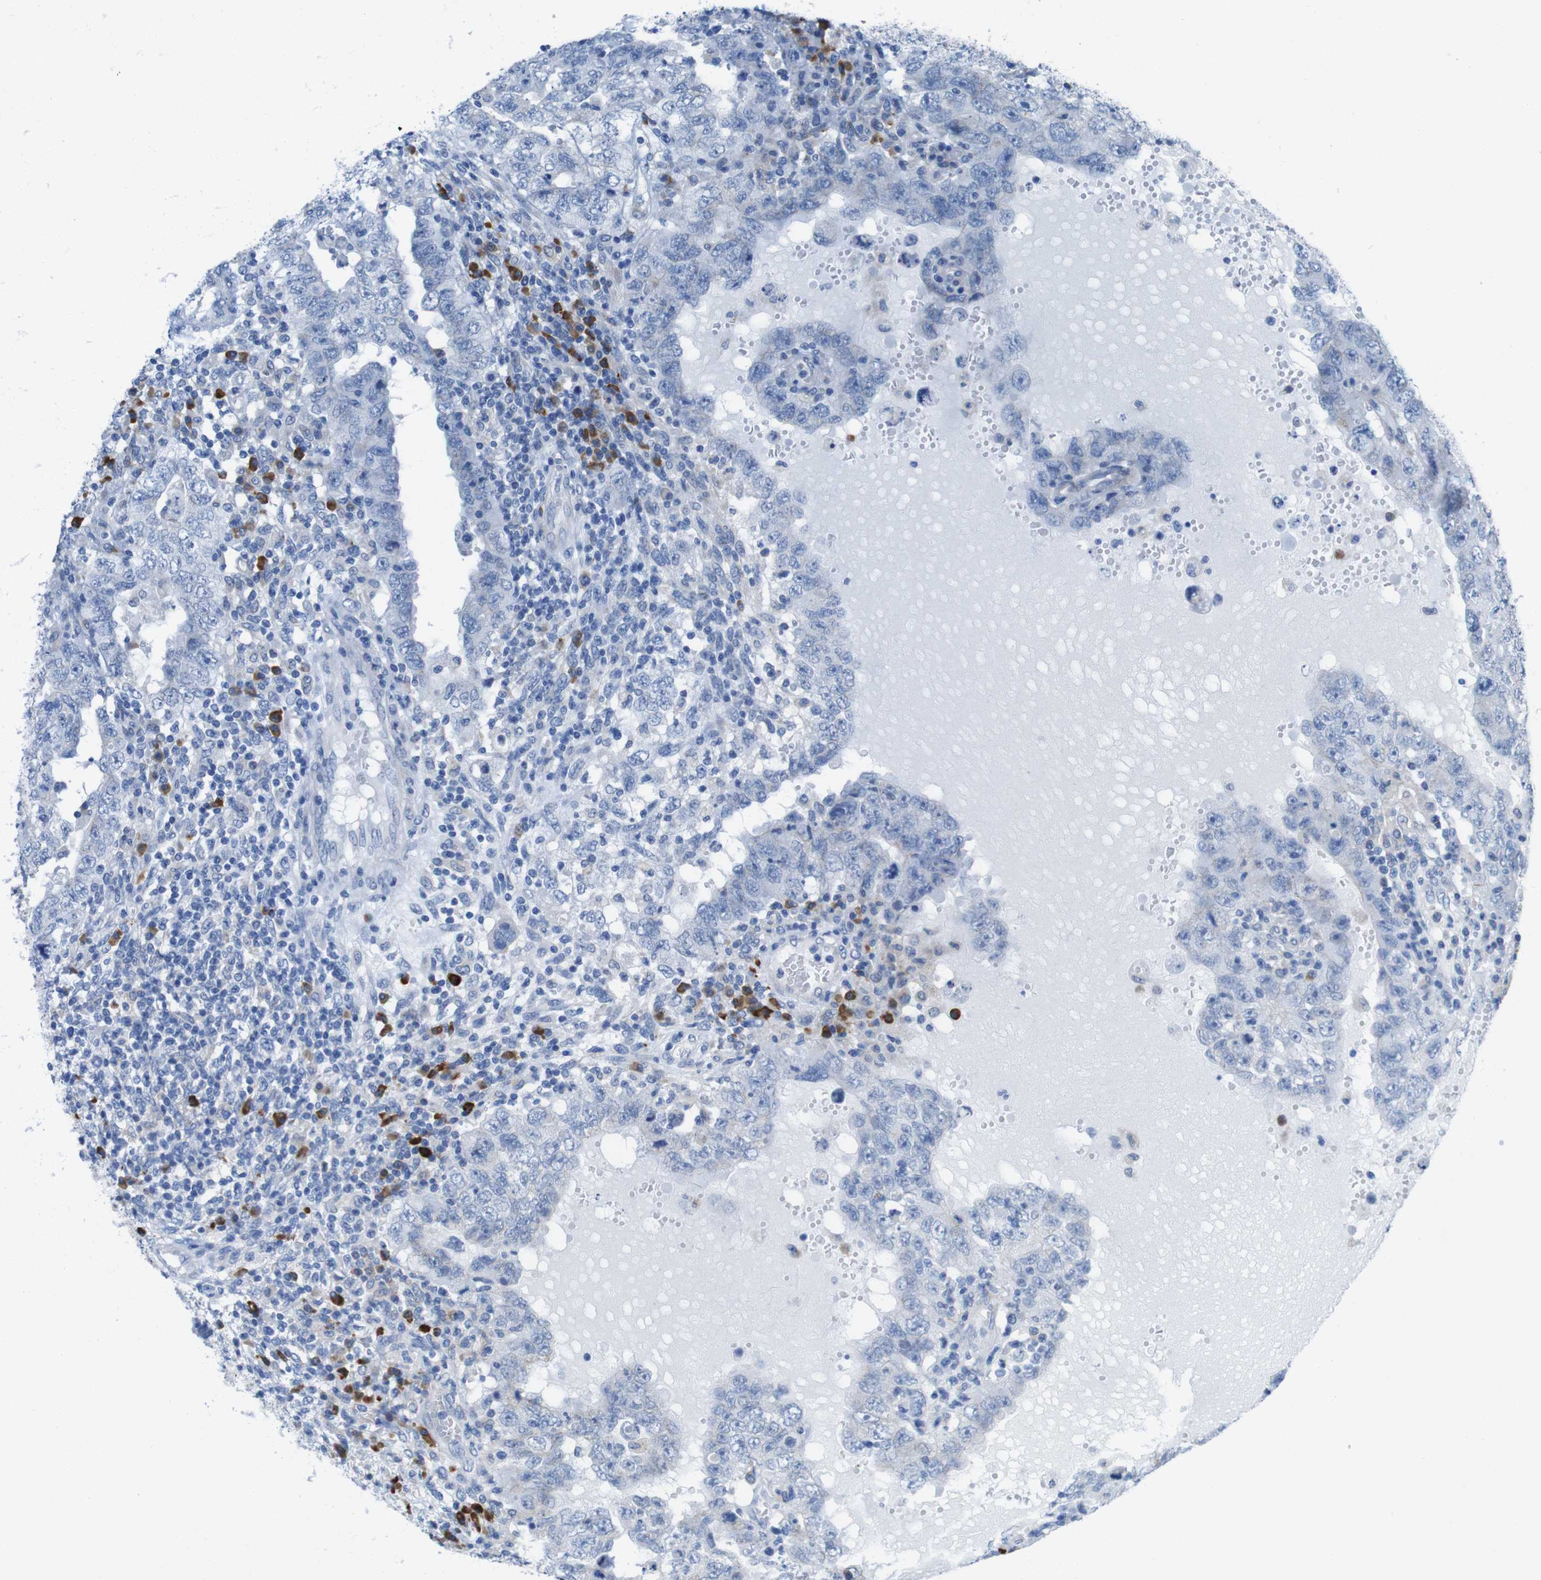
{"staining": {"intensity": "negative", "quantity": "none", "location": "none"}, "tissue": "testis cancer", "cell_type": "Tumor cells", "image_type": "cancer", "snomed": [{"axis": "morphology", "description": "Carcinoma, Embryonal, NOS"}, {"axis": "topography", "description": "Testis"}], "caption": "High magnification brightfield microscopy of testis cancer (embryonal carcinoma) stained with DAB (3,3'-diaminobenzidine) (brown) and counterstained with hematoxylin (blue): tumor cells show no significant expression.", "gene": "CLMN", "patient": {"sex": "male", "age": 26}}